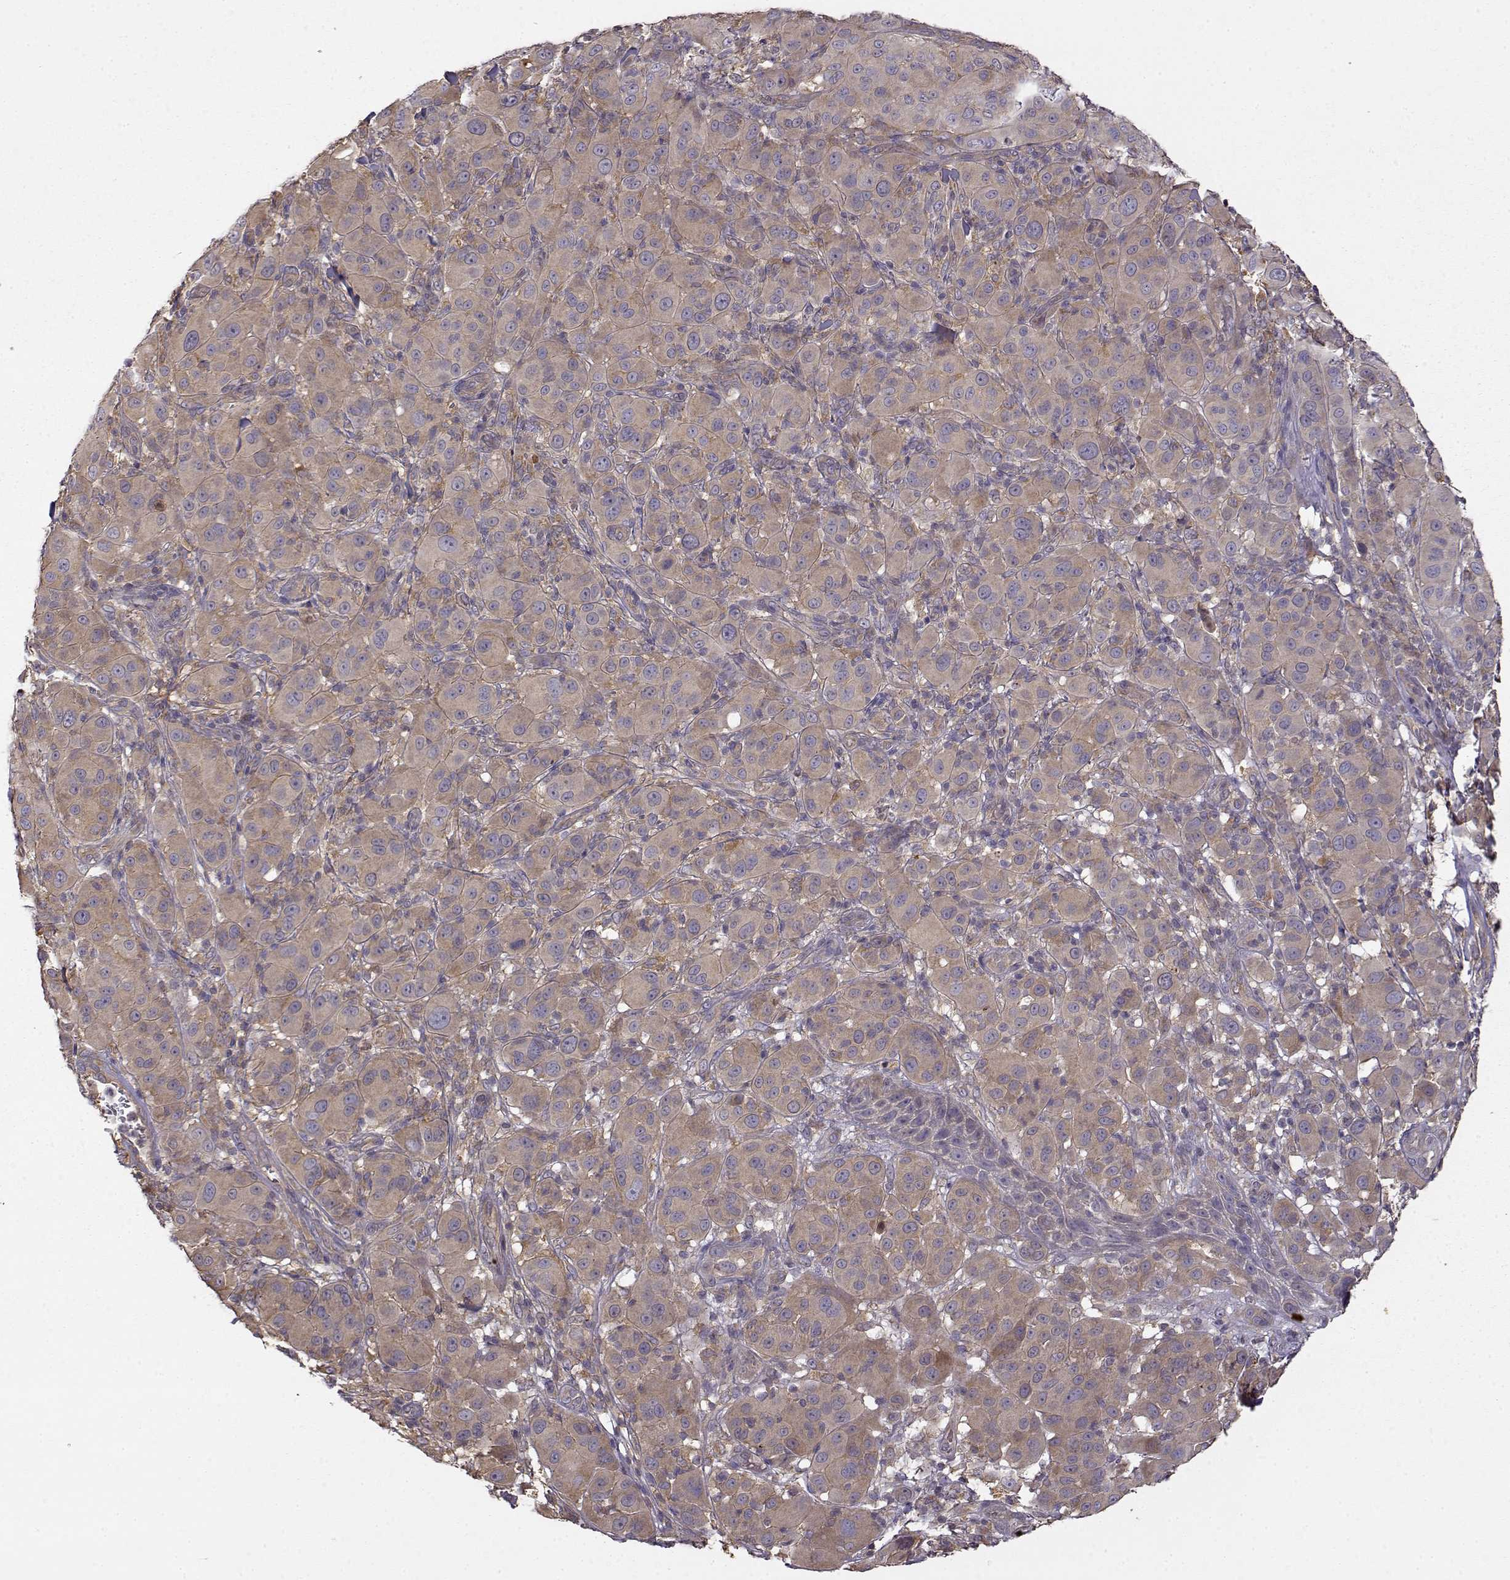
{"staining": {"intensity": "weak", "quantity": ">75%", "location": "cytoplasmic/membranous"}, "tissue": "melanoma", "cell_type": "Tumor cells", "image_type": "cancer", "snomed": [{"axis": "morphology", "description": "Malignant melanoma, NOS"}, {"axis": "topography", "description": "Skin"}], "caption": "Immunohistochemistry (IHC) photomicrograph of neoplastic tissue: malignant melanoma stained using IHC reveals low levels of weak protein expression localized specifically in the cytoplasmic/membranous of tumor cells, appearing as a cytoplasmic/membranous brown color.", "gene": "CRIM1", "patient": {"sex": "female", "age": 87}}